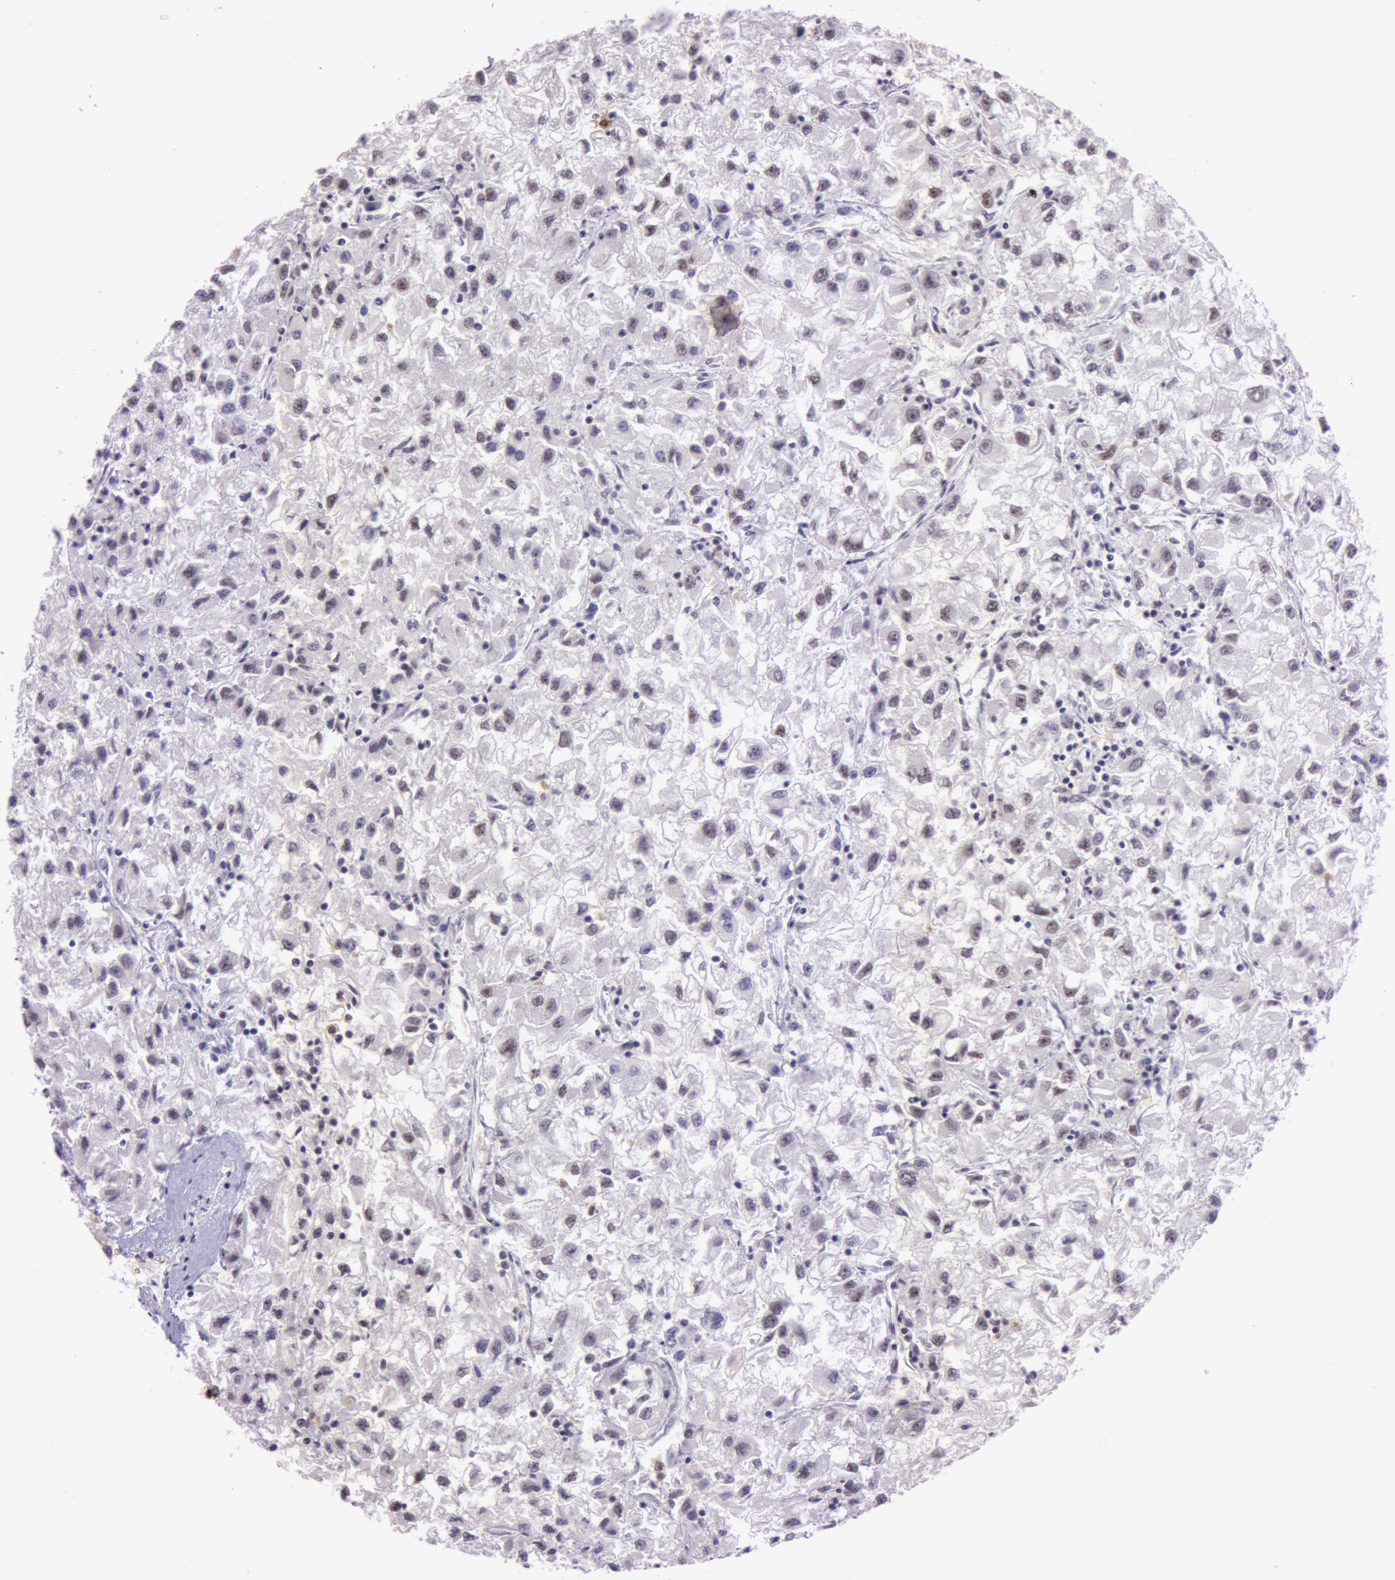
{"staining": {"intensity": "negative", "quantity": "none", "location": "none"}, "tissue": "renal cancer", "cell_type": "Tumor cells", "image_type": "cancer", "snomed": [{"axis": "morphology", "description": "Adenocarcinoma, NOS"}, {"axis": "topography", "description": "Kidney"}], "caption": "An immunohistochemistry image of renal cancer is shown. There is no staining in tumor cells of renal cancer.", "gene": "NBN", "patient": {"sex": "male", "age": 59}}